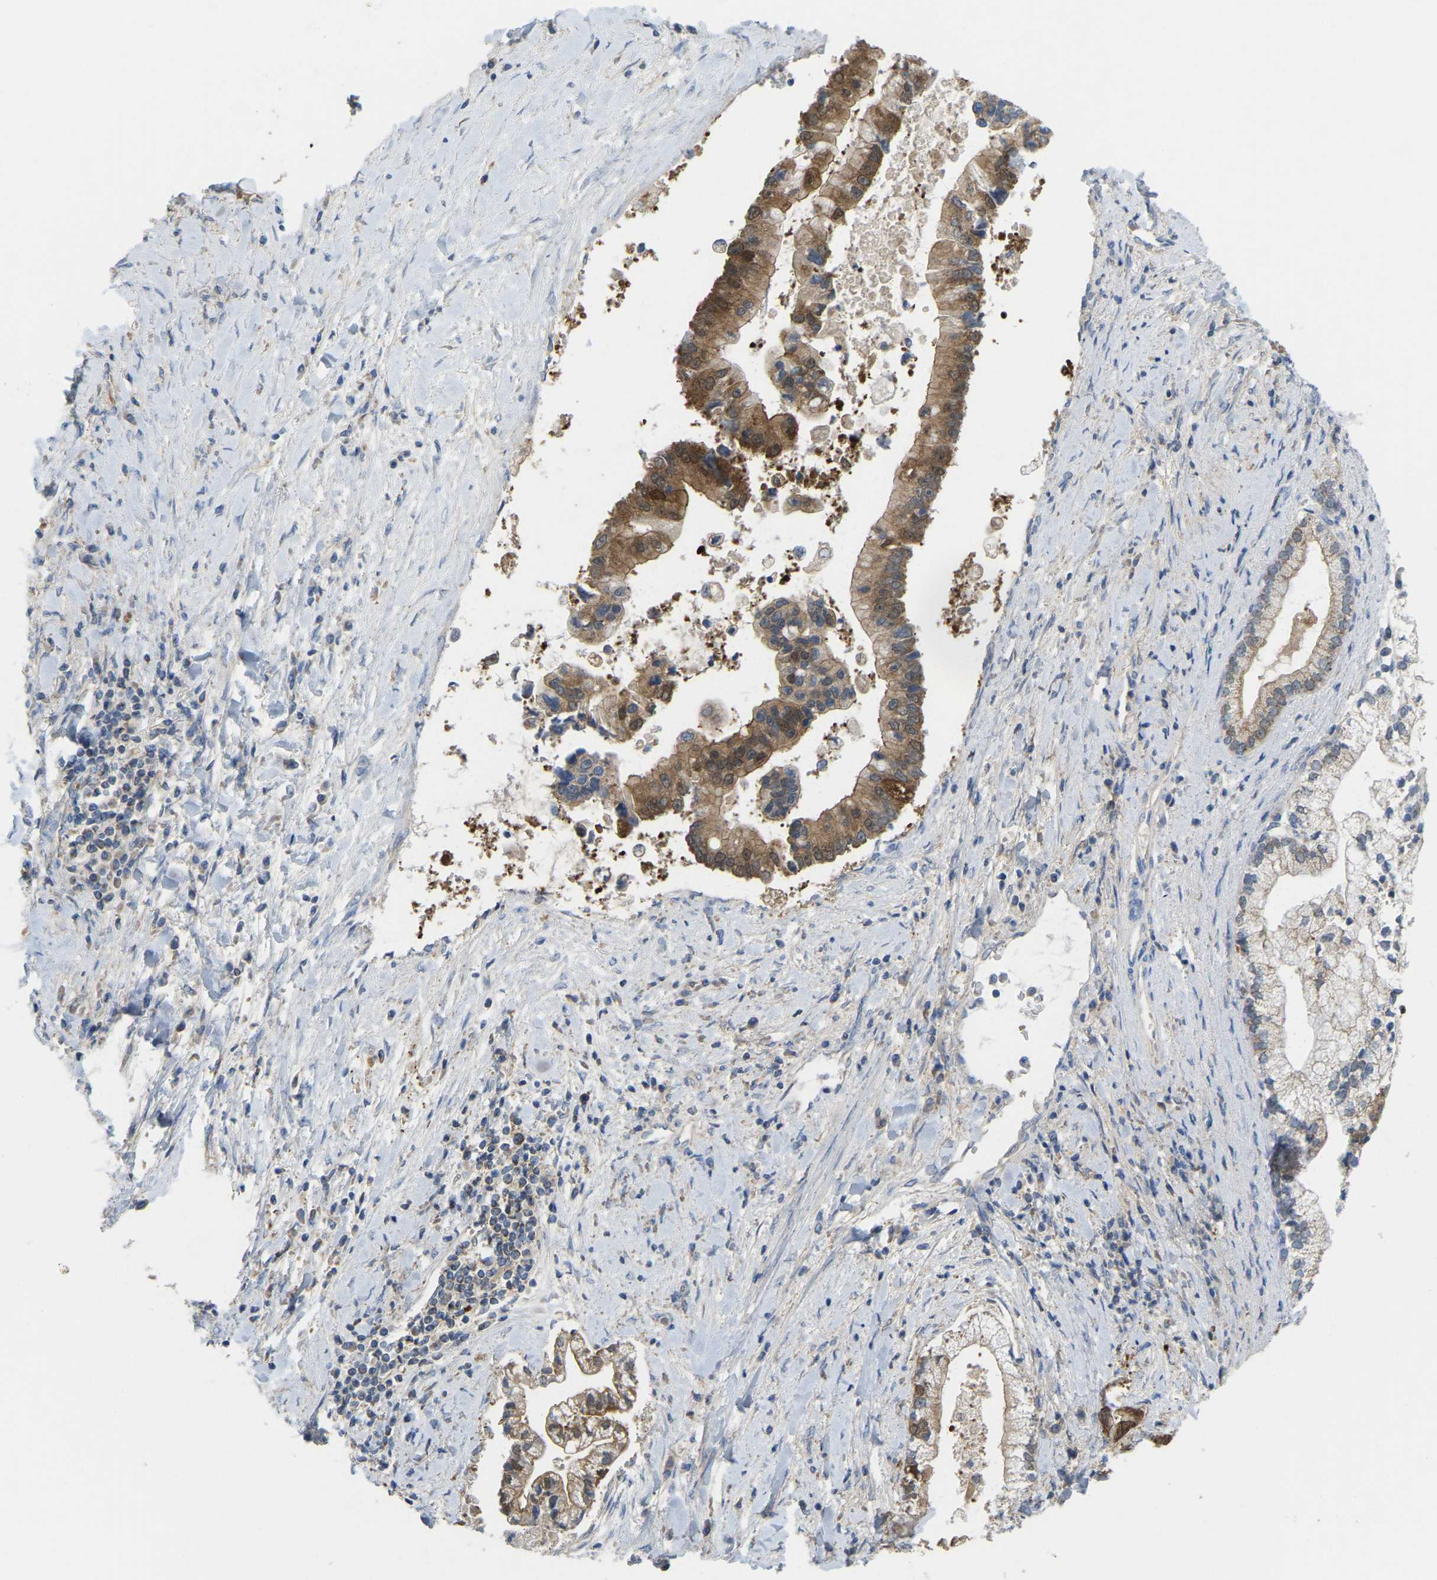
{"staining": {"intensity": "moderate", "quantity": ">75%", "location": "cytoplasmic/membranous"}, "tissue": "liver cancer", "cell_type": "Tumor cells", "image_type": "cancer", "snomed": [{"axis": "morphology", "description": "Cholangiocarcinoma"}, {"axis": "topography", "description": "Liver"}], "caption": "Protein analysis of liver cancer (cholangiocarcinoma) tissue displays moderate cytoplasmic/membranous expression in approximately >75% of tumor cells.", "gene": "SERPINB5", "patient": {"sex": "male", "age": 50}}